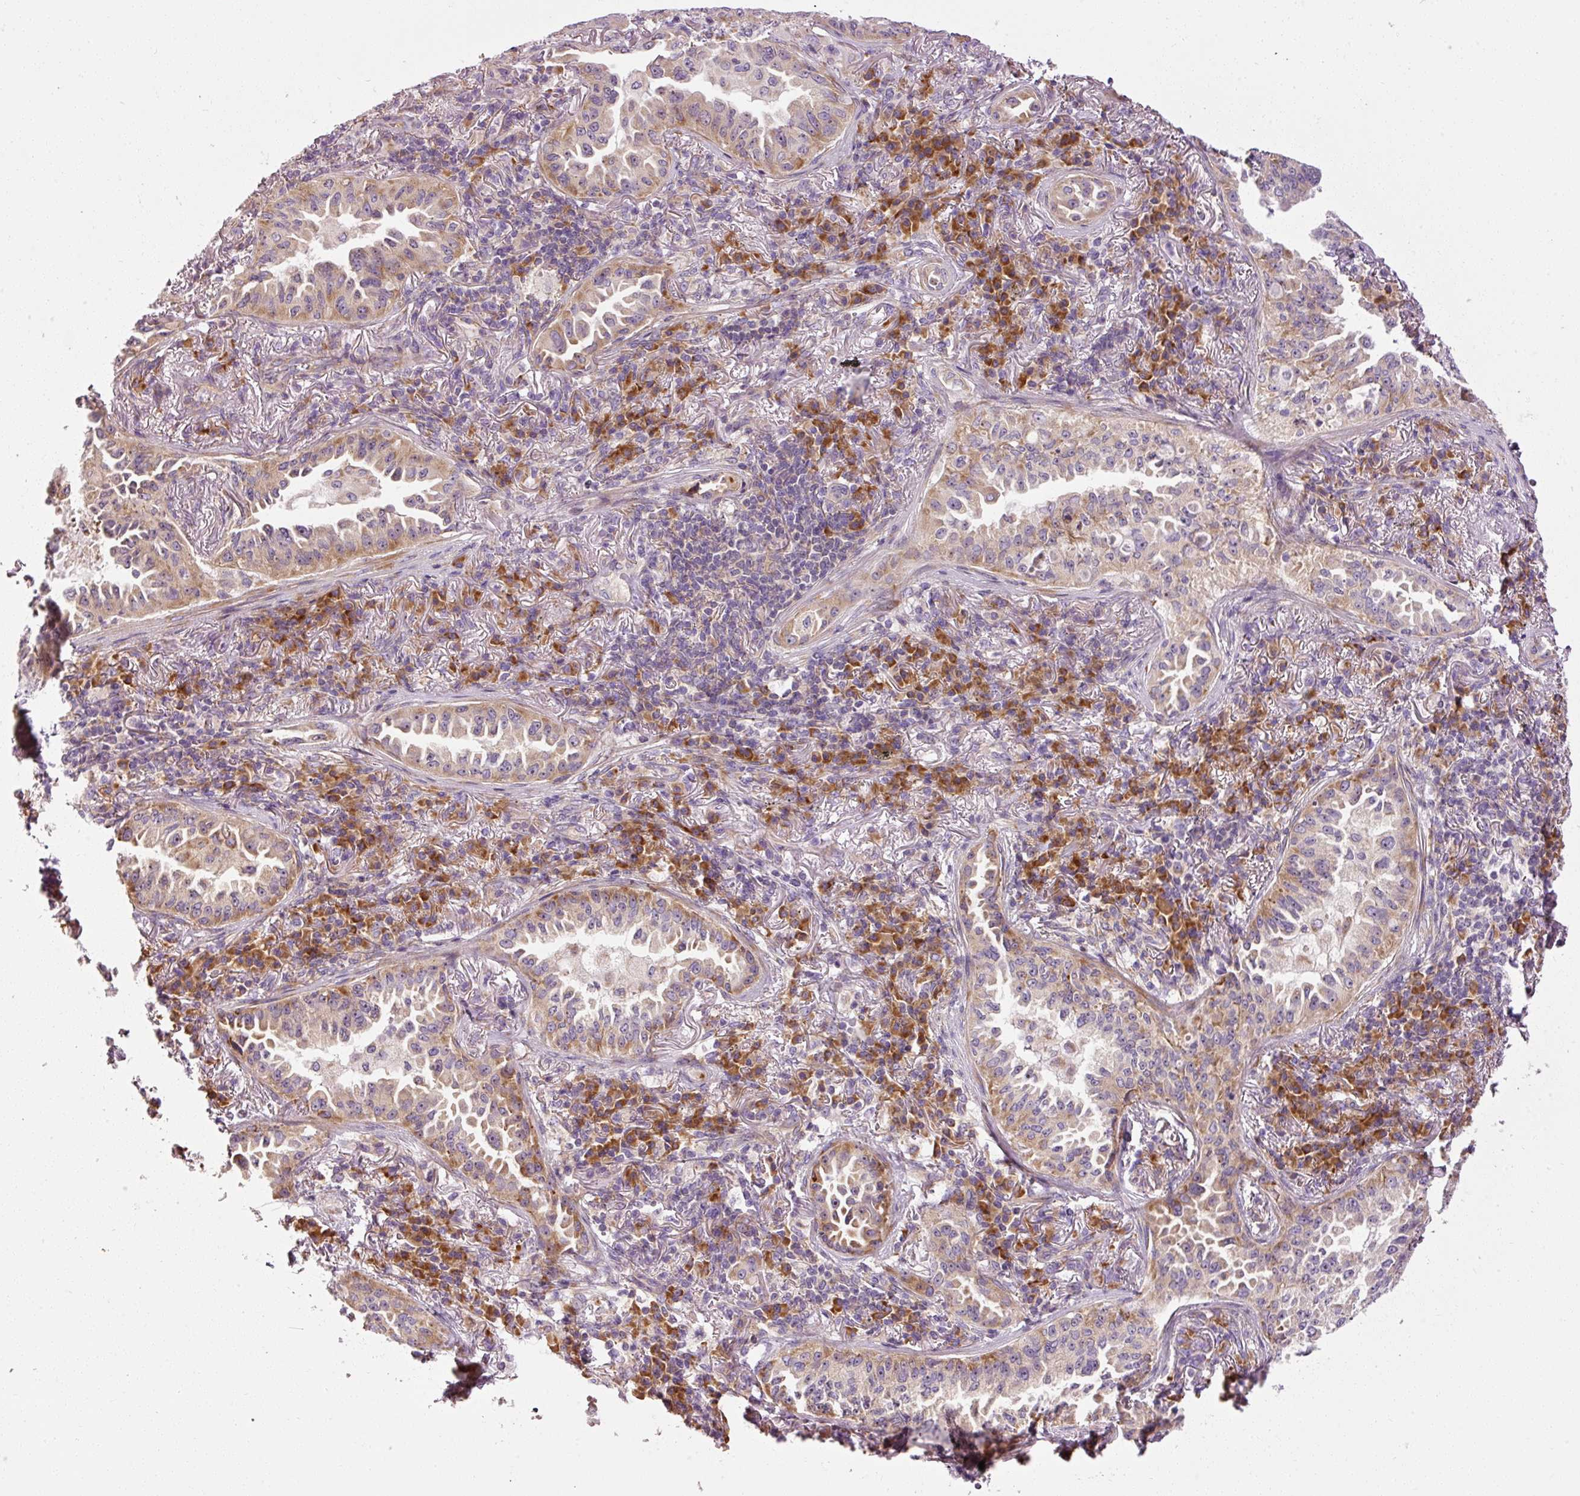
{"staining": {"intensity": "weak", "quantity": "25%-75%", "location": "cytoplasmic/membranous"}, "tissue": "lung cancer", "cell_type": "Tumor cells", "image_type": "cancer", "snomed": [{"axis": "morphology", "description": "Adenocarcinoma, NOS"}, {"axis": "topography", "description": "Lung"}], "caption": "Adenocarcinoma (lung) tissue demonstrates weak cytoplasmic/membranous positivity in about 25%-75% of tumor cells, visualized by immunohistochemistry.", "gene": "RPL10A", "patient": {"sex": "female", "age": 69}}